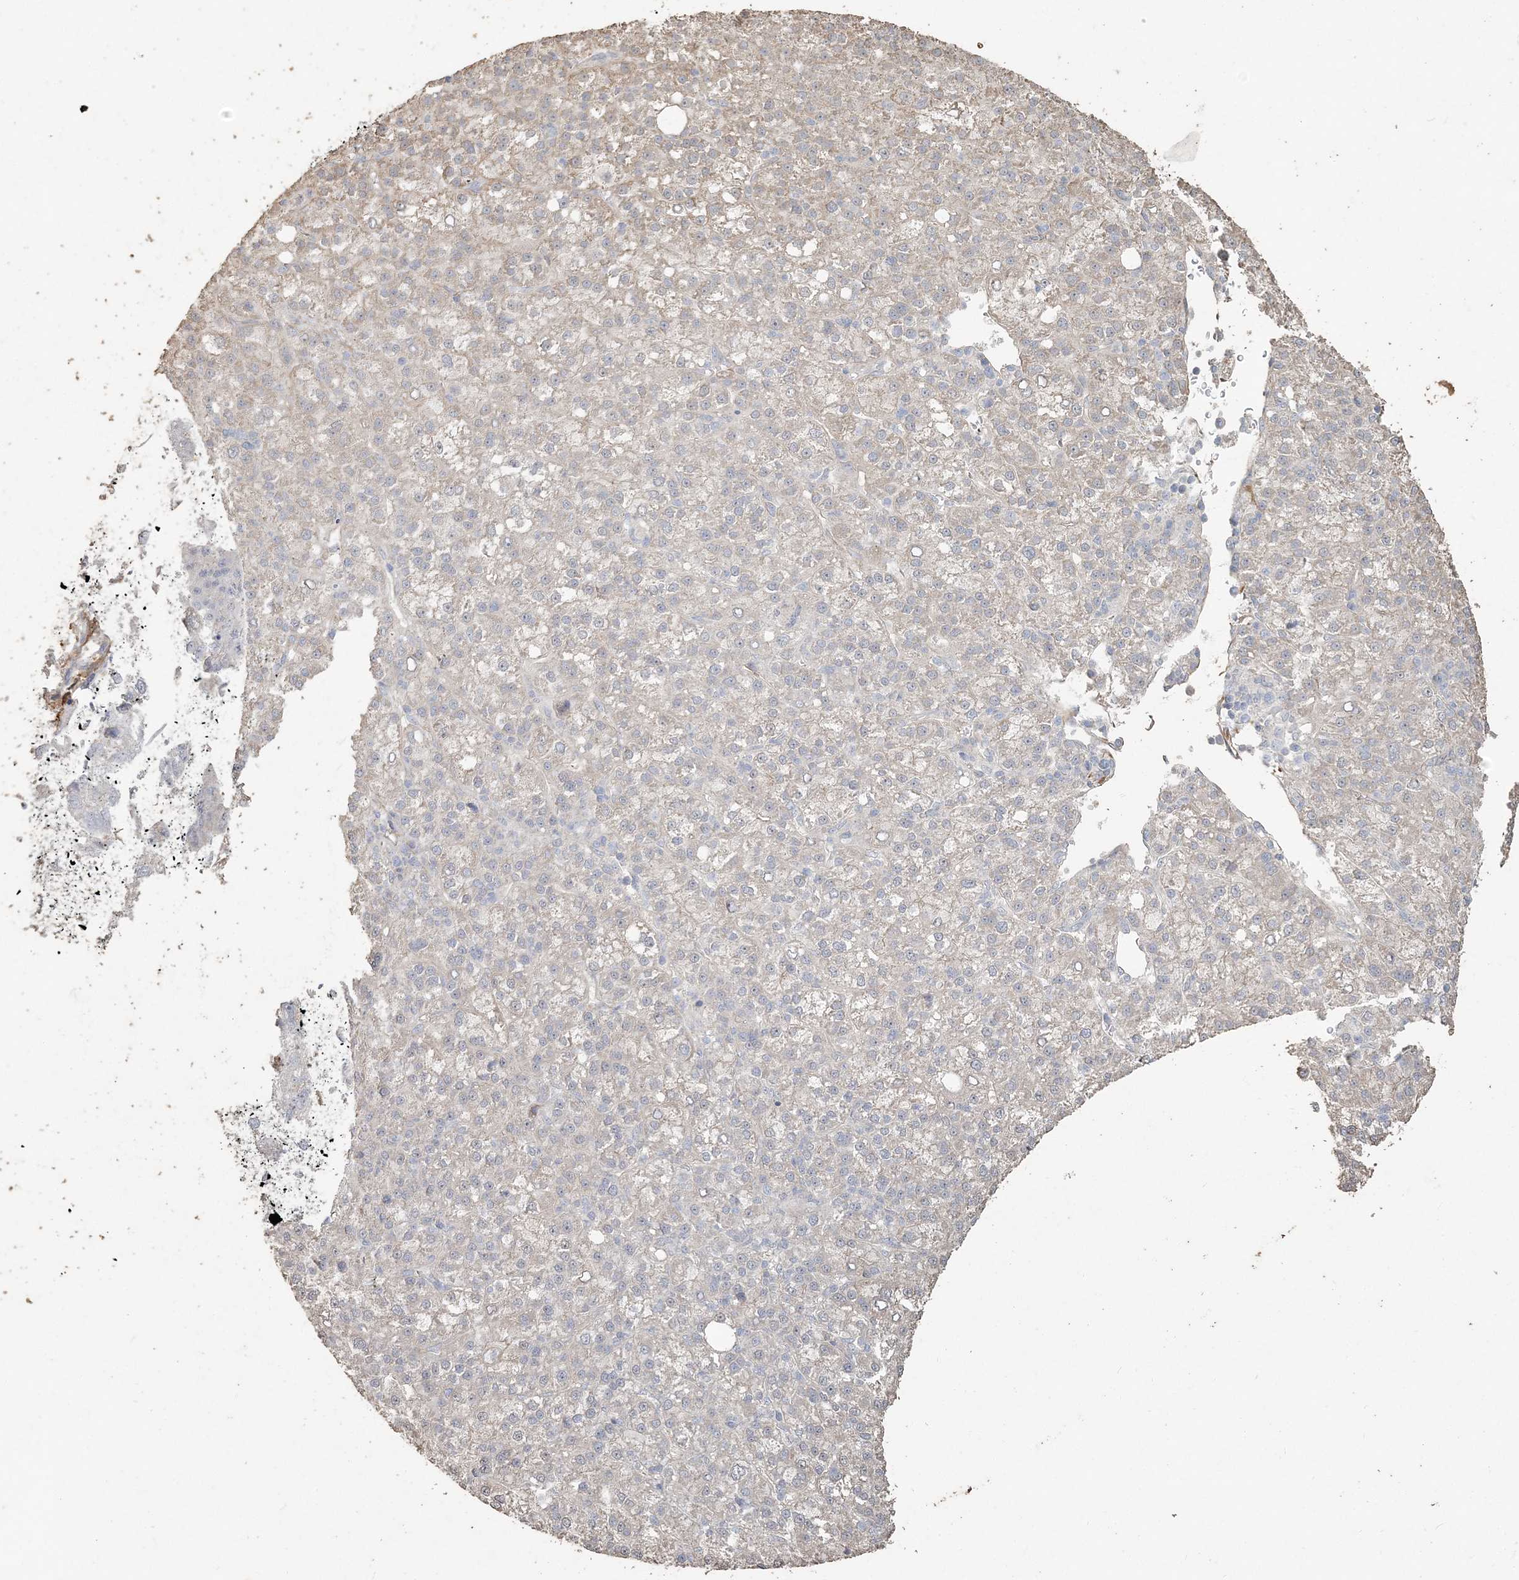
{"staining": {"intensity": "negative", "quantity": "none", "location": "none"}, "tissue": "liver cancer", "cell_type": "Tumor cells", "image_type": "cancer", "snomed": [{"axis": "morphology", "description": "Carcinoma, Hepatocellular, NOS"}, {"axis": "topography", "description": "Liver"}], "caption": "An immunohistochemistry (IHC) histopathology image of liver cancer (hepatocellular carcinoma) is shown. There is no staining in tumor cells of liver cancer (hepatocellular carcinoma).", "gene": "RNF145", "patient": {"sex": "female", "age": 58}}